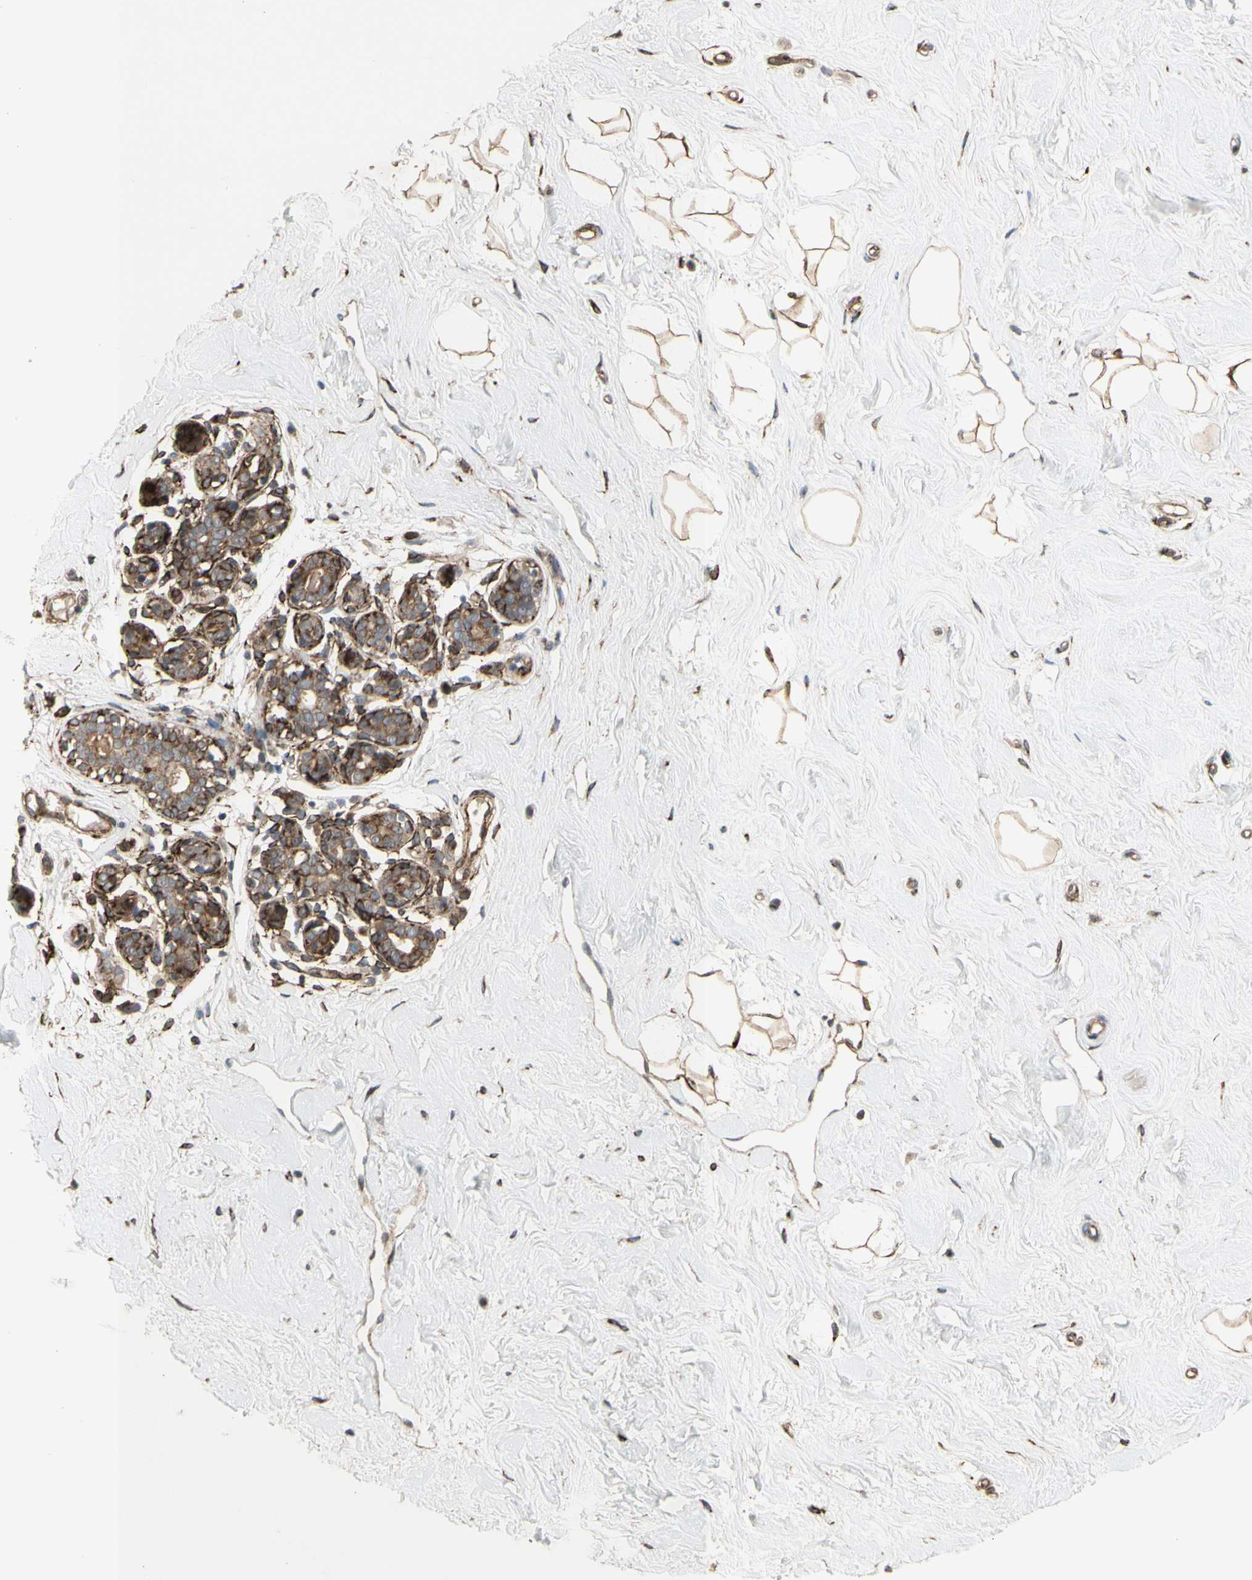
{"staining": {"intensity": "moderate", "quantity": ">75%", "location": "cytoplasmic/membranous"}, "tissue": "breast", "cell_type": "Adipocytes", "image_type": "normal", "snomed": [{"axis": "morphology", "description": "Normal tissue, NOS"}, {"axis": "topography", "description": "Breast"}], "caption": "Immunohistochemical staining of normal breast exhibits moderate cytoplasmic/membranous protein staining in approximately >75% of adipocytes.", "gene": "SLC39A9", "patient": {"sex": "female", "age": 23}}